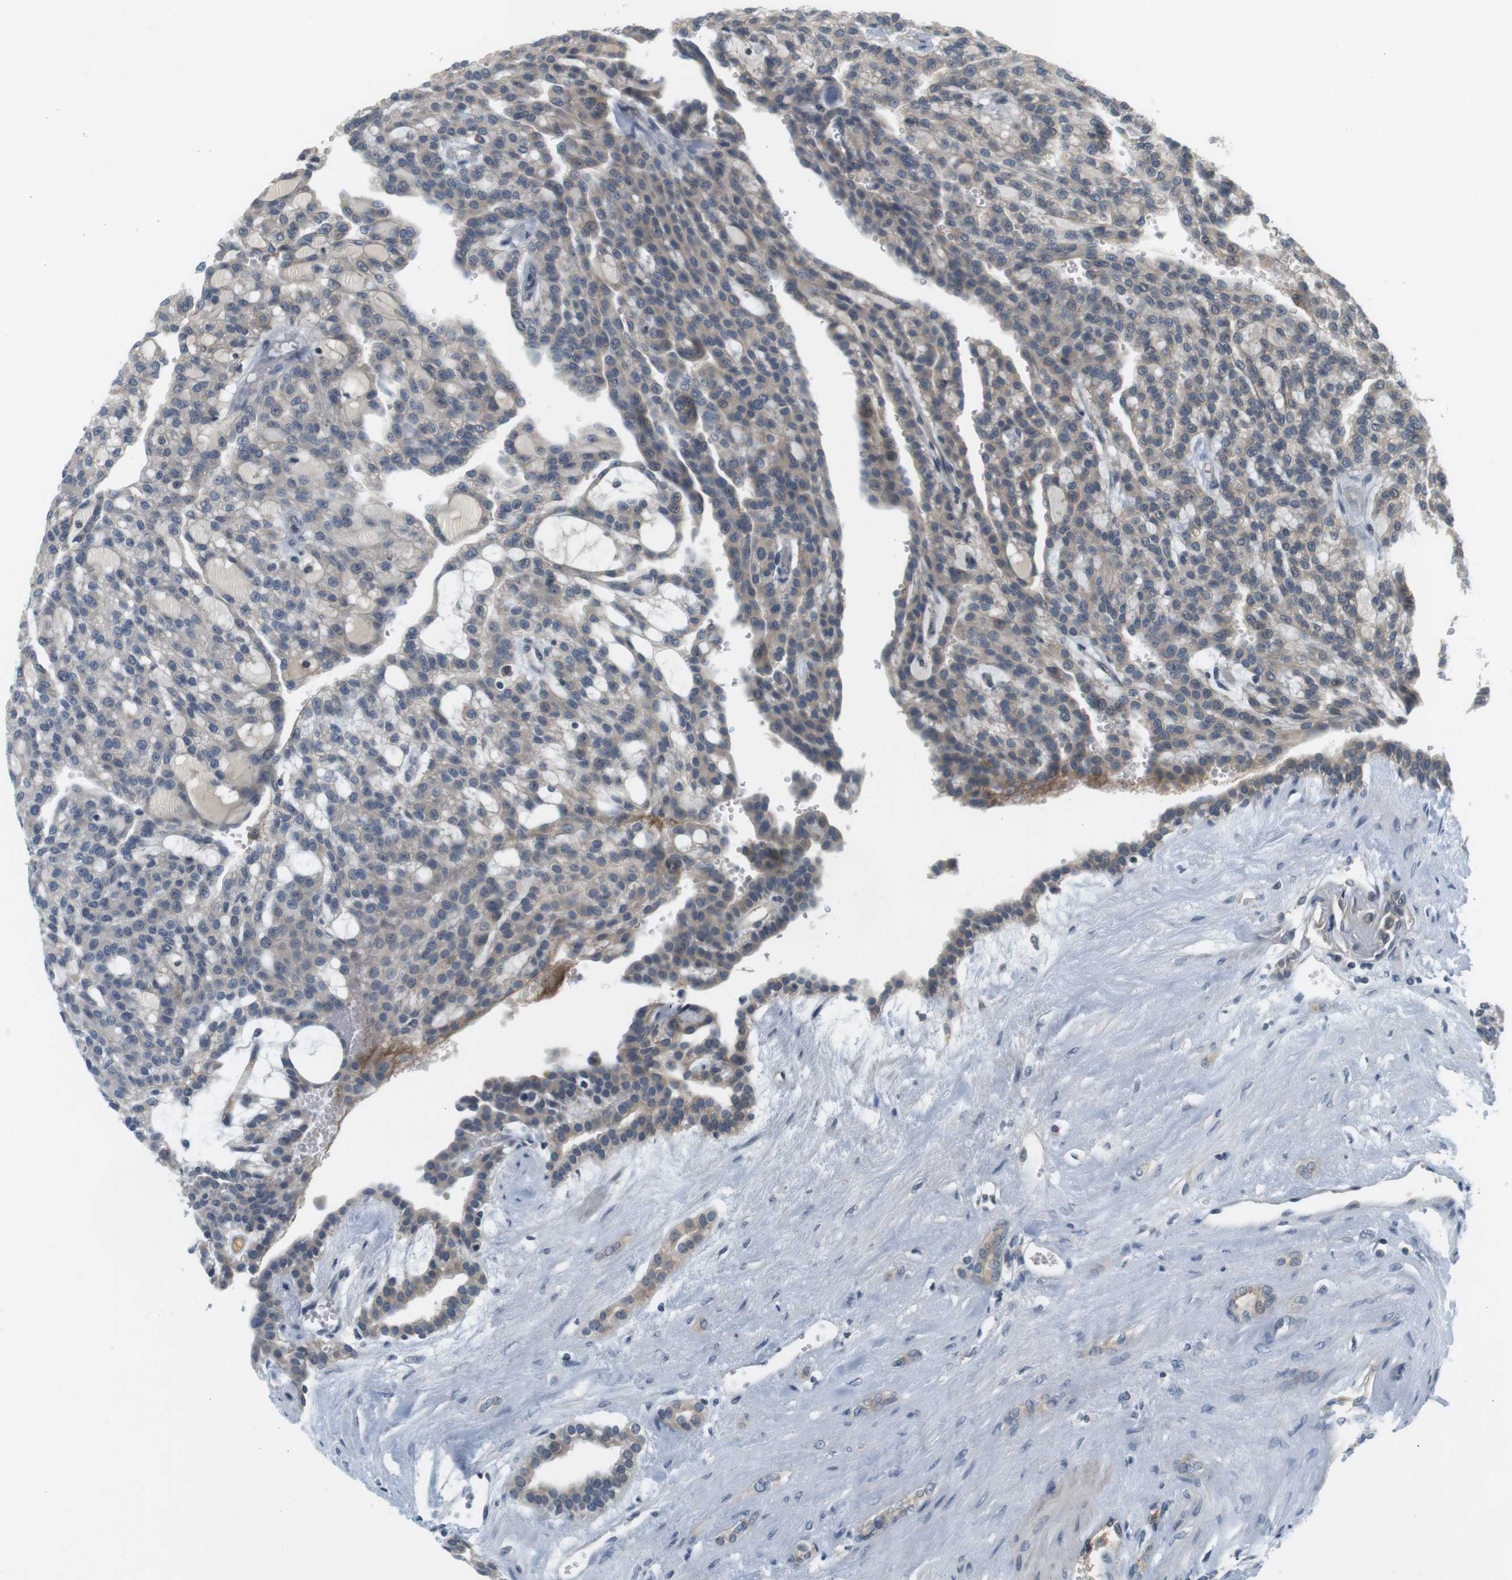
{"staining": {"intensity": "negative", "quantity": "none", "location": "none"}, "tissue": "renal cancer", "cell_type": "Tumor cells", "image_type": "cancer", "snomed": [{"axis": "morphology", "description": "Adenocarcinoma, NOS"}, {"axis": "topography", "description": "Kidney"}], "caption": "A histopathology image of human renal adenocarcinoma is negative for staining in tumor cells.", "gene": "WNT7A", "patient": {"sex": "male", "age": 63}}